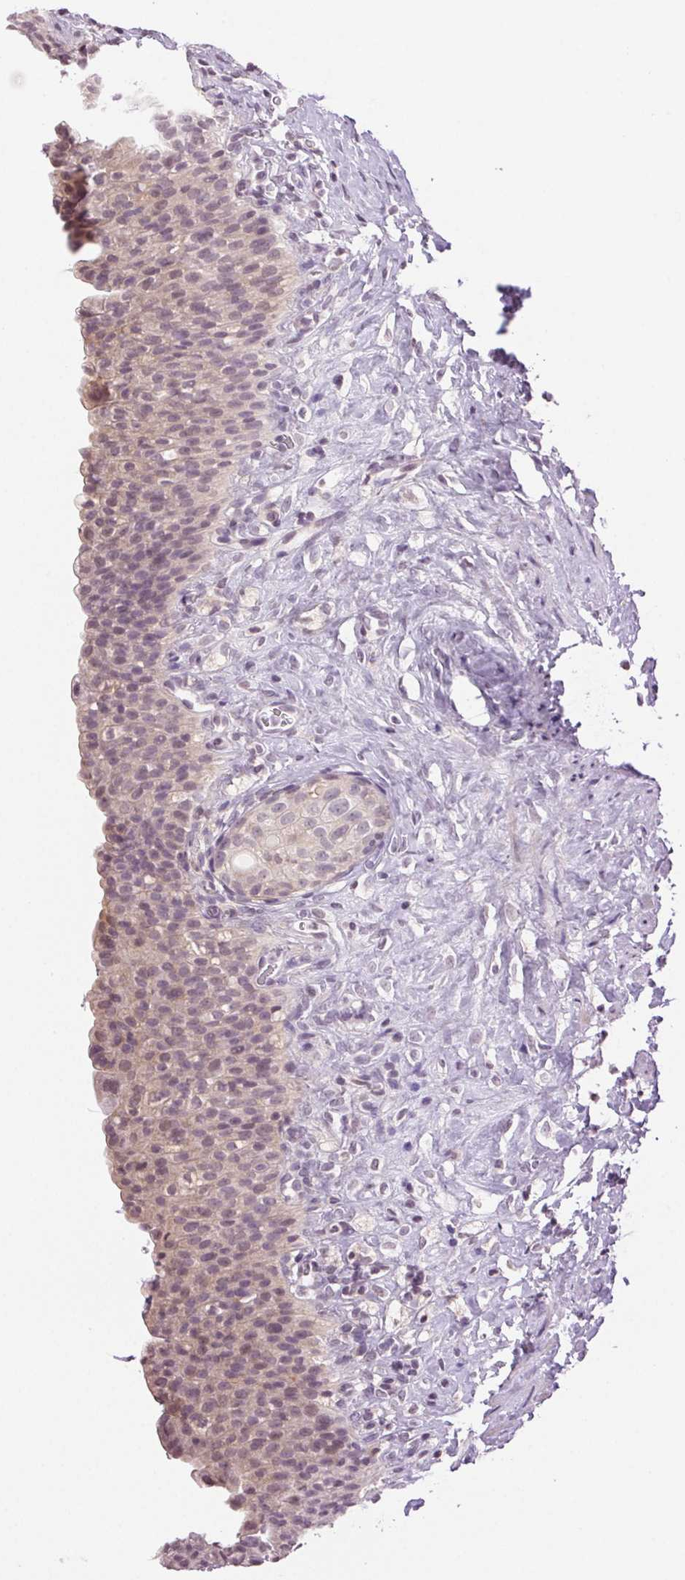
{"staining": {"intensity": "weak", "quantity": "25%-75%", "location": "cytoplasmic/membranous,nuclear"}, "tissue": "urinary bladder", "cell_type": "Urothelial cells", "image_type": "normal", "snomed": [{"axis": "morphology", "description": "Normal tissue, NOS"}, {"axis": "topography", "description": "Urinary bladder"}, {"axis": "topography", "description": "Prostate"}], "caption": "An immunohistochemistry (IHC) micrograph of benign tissue is shown. Protein staining in brown highlights weak cytoplasmic/membranous,nuclear positivity in urinary bladder within urothelial cells. The staining was performed using DAB, with brown indicating positive protein expression. Nuclei are stained blue with hematoxylin.", "gene": "TNNT3", "patient": {"sex": "male", "age": 76}}